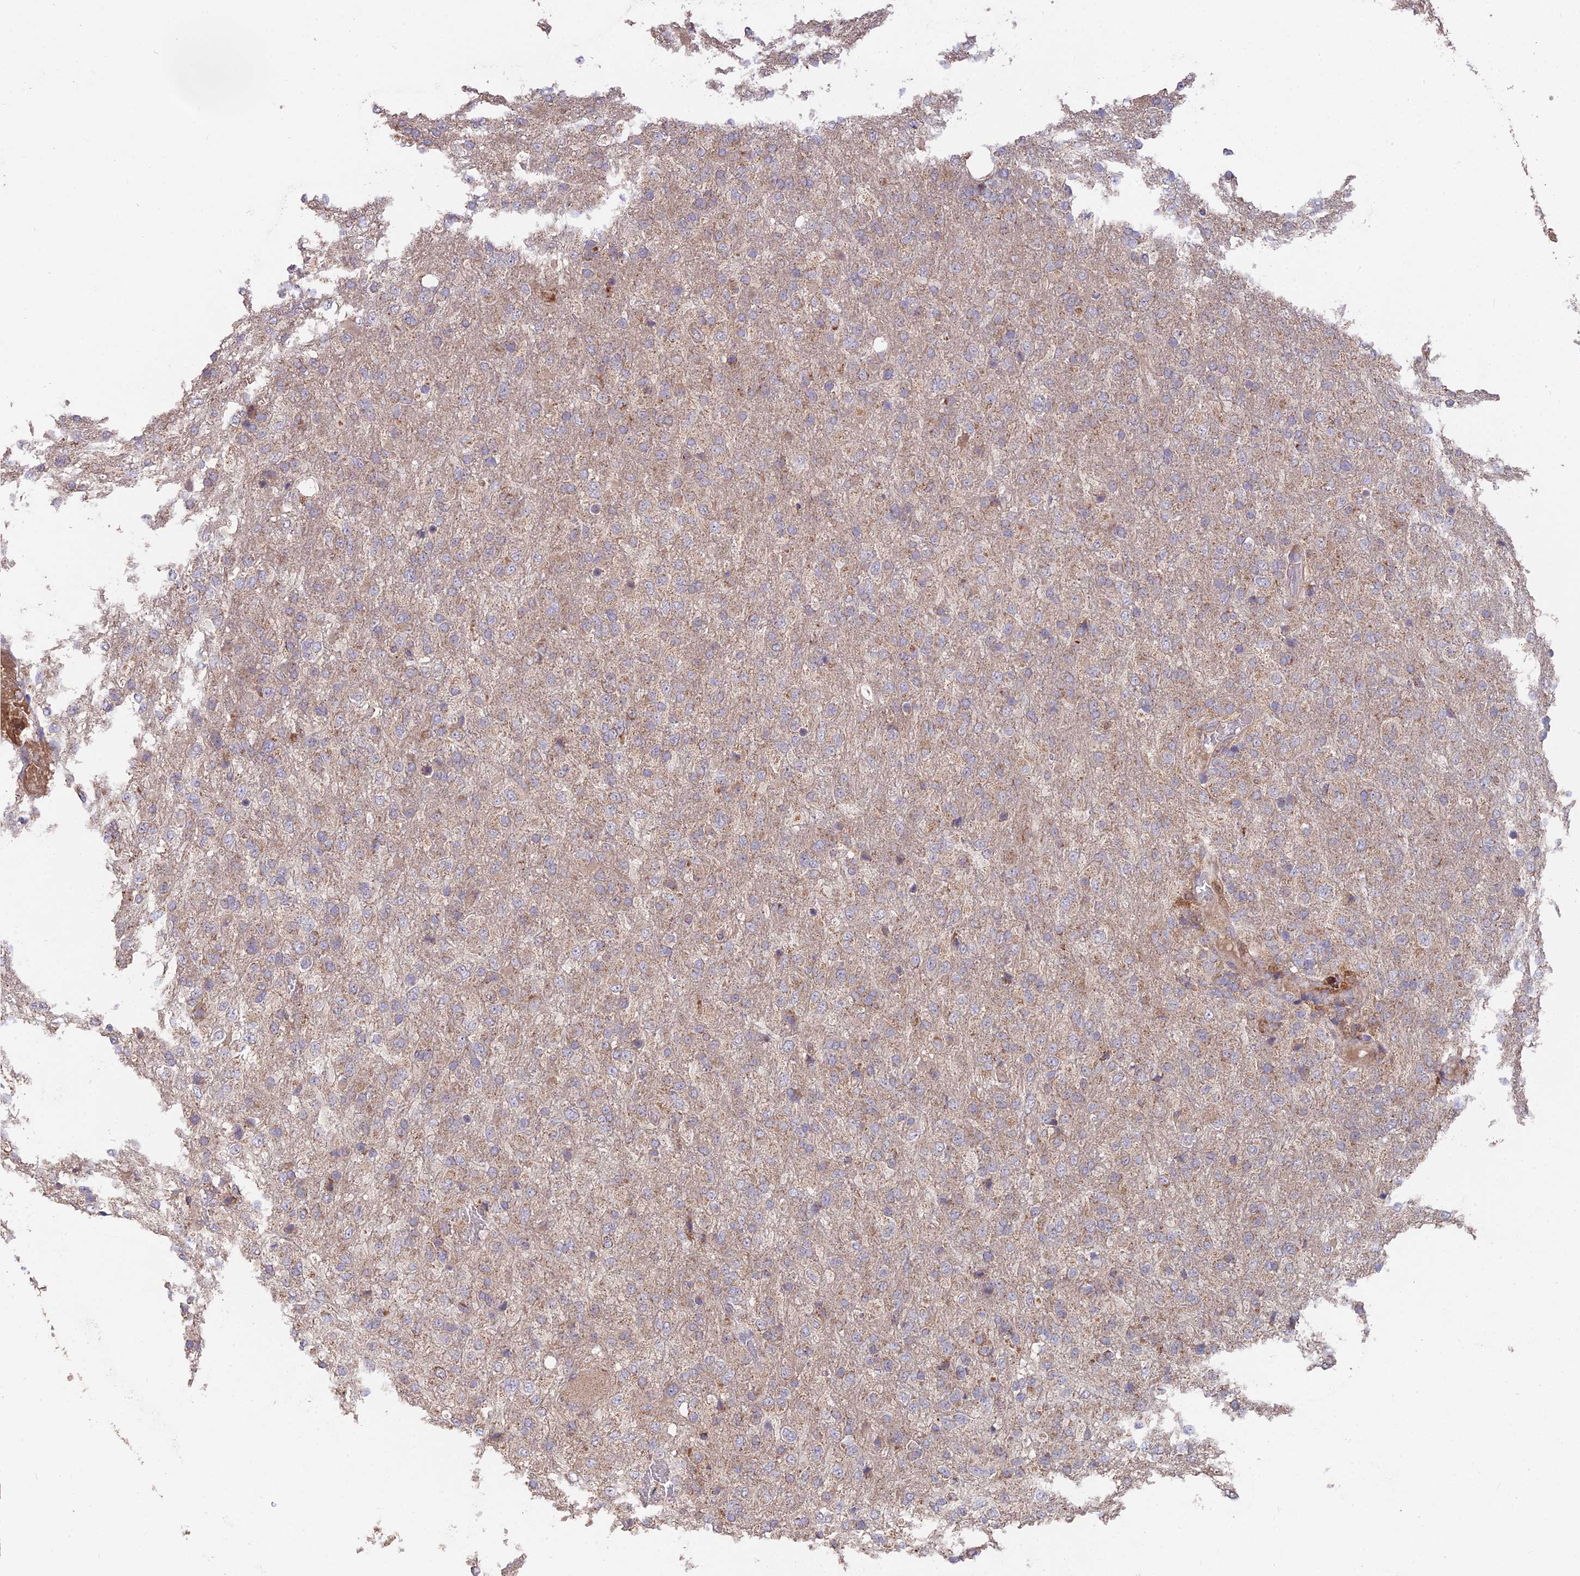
{"staining": {"intensity": "negative", "quantity": "none", "location": "none"}, "tissue": "glioma", "cell_type": "Tumor cells", "image_type": "cancer", "snomed": [{"axis": "morphology", "description": "Glioma, malignant, High grade"}, {"axis": "topography", "description": "Brain"}], "caption": "Immunohistochemical staining of malignant high-grade glioma displays no significant positivity in tumor cells.", "gene": "IFT22", "patient": {"sex": "female", "age": 74}}